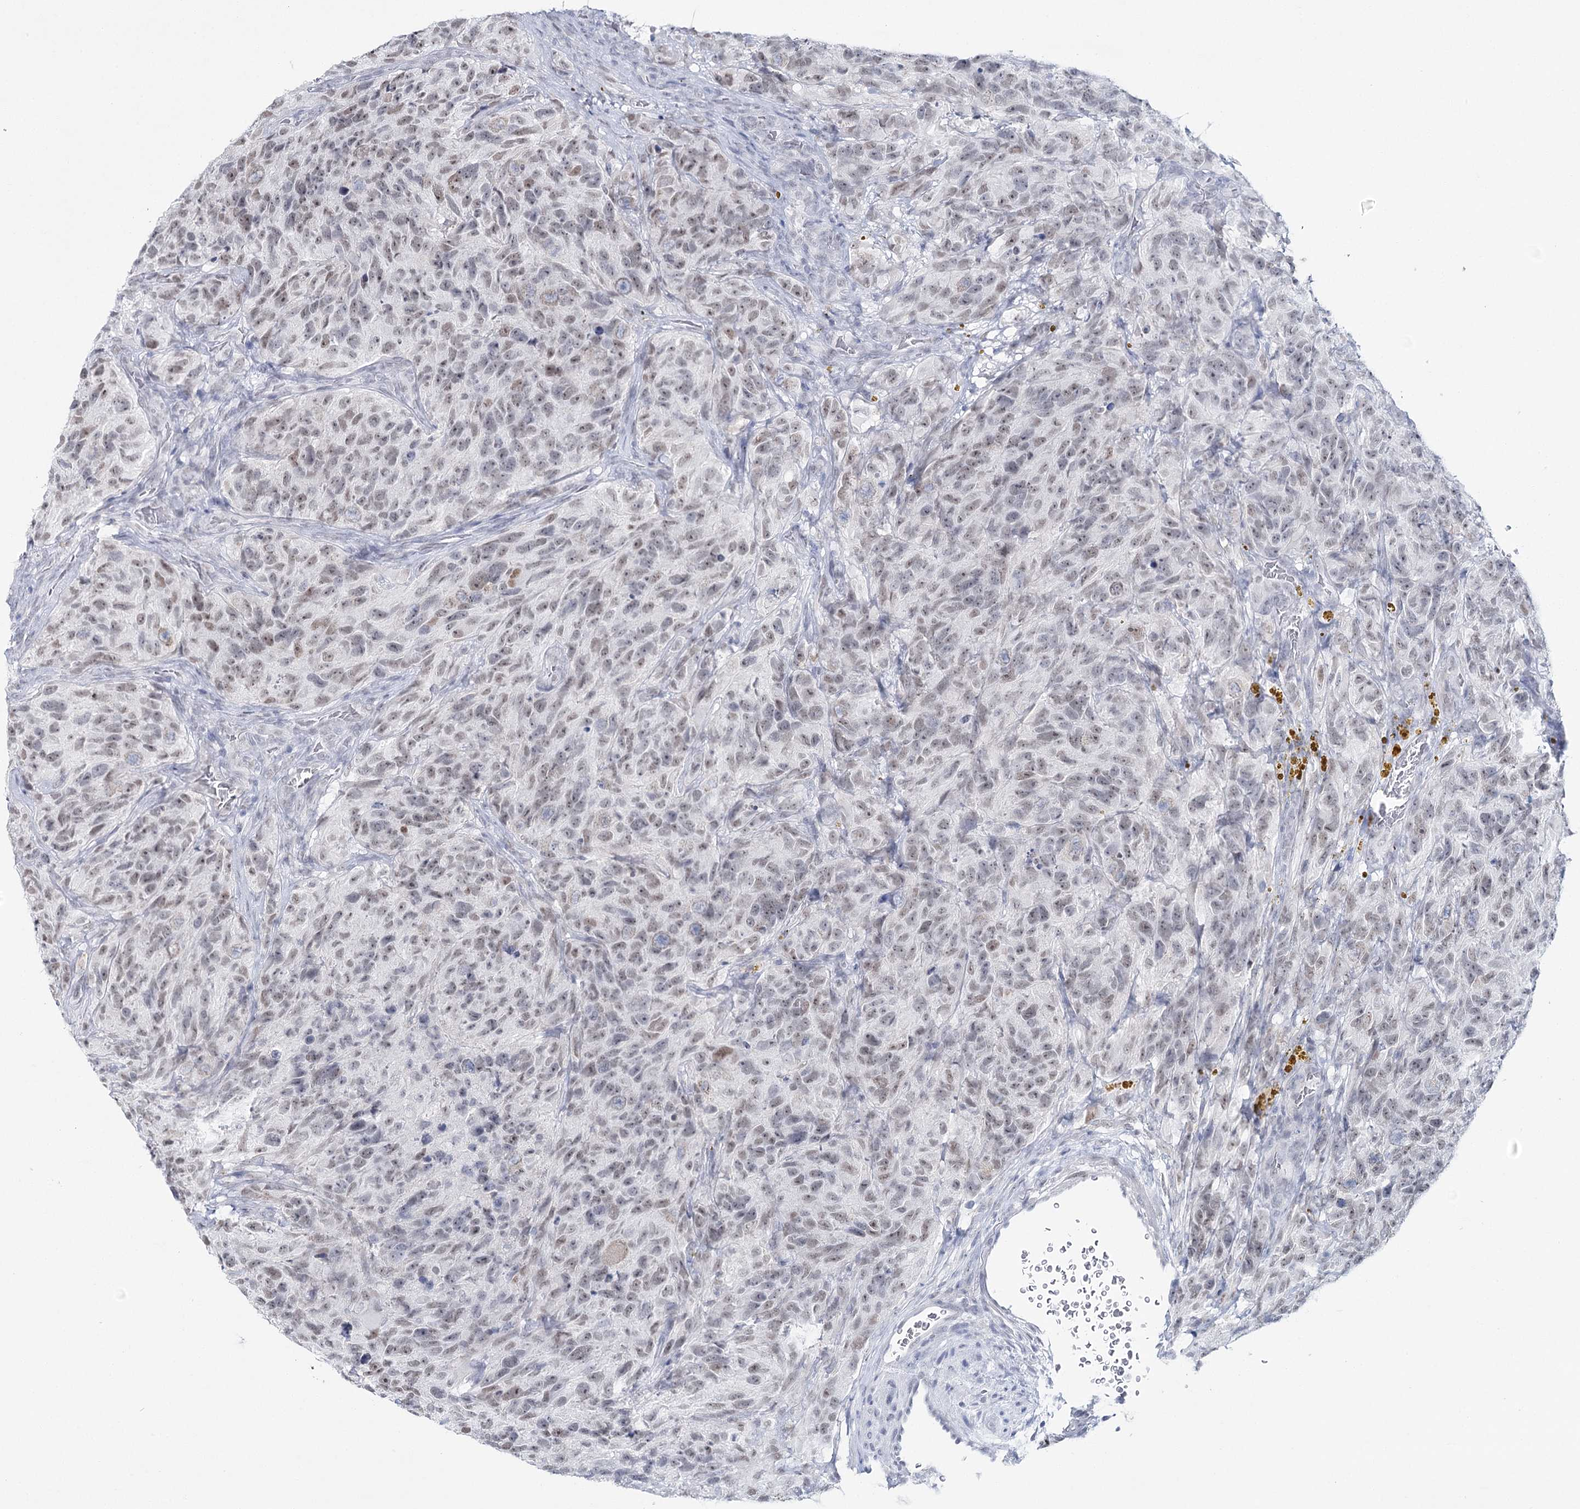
{"staining": {"intensity": "weak", "quantity": ">75%", "location": "nuclear"}, "tissue": "glioma", "cell_type": "Tumor cells", "image_type": "cancer", "snomed": [{"axis": "morphology", "description": "Glioma, malignant, High grade"}, {"axis": "topography", "description": "Brain"}], "caption": "Protein staining exhibits weak nuclear positivity in about >75% of tumor cells in malignant glioma (high-grade).", "gene": "ZC3H8", "patient": {"sex": "male", "age": 69}}